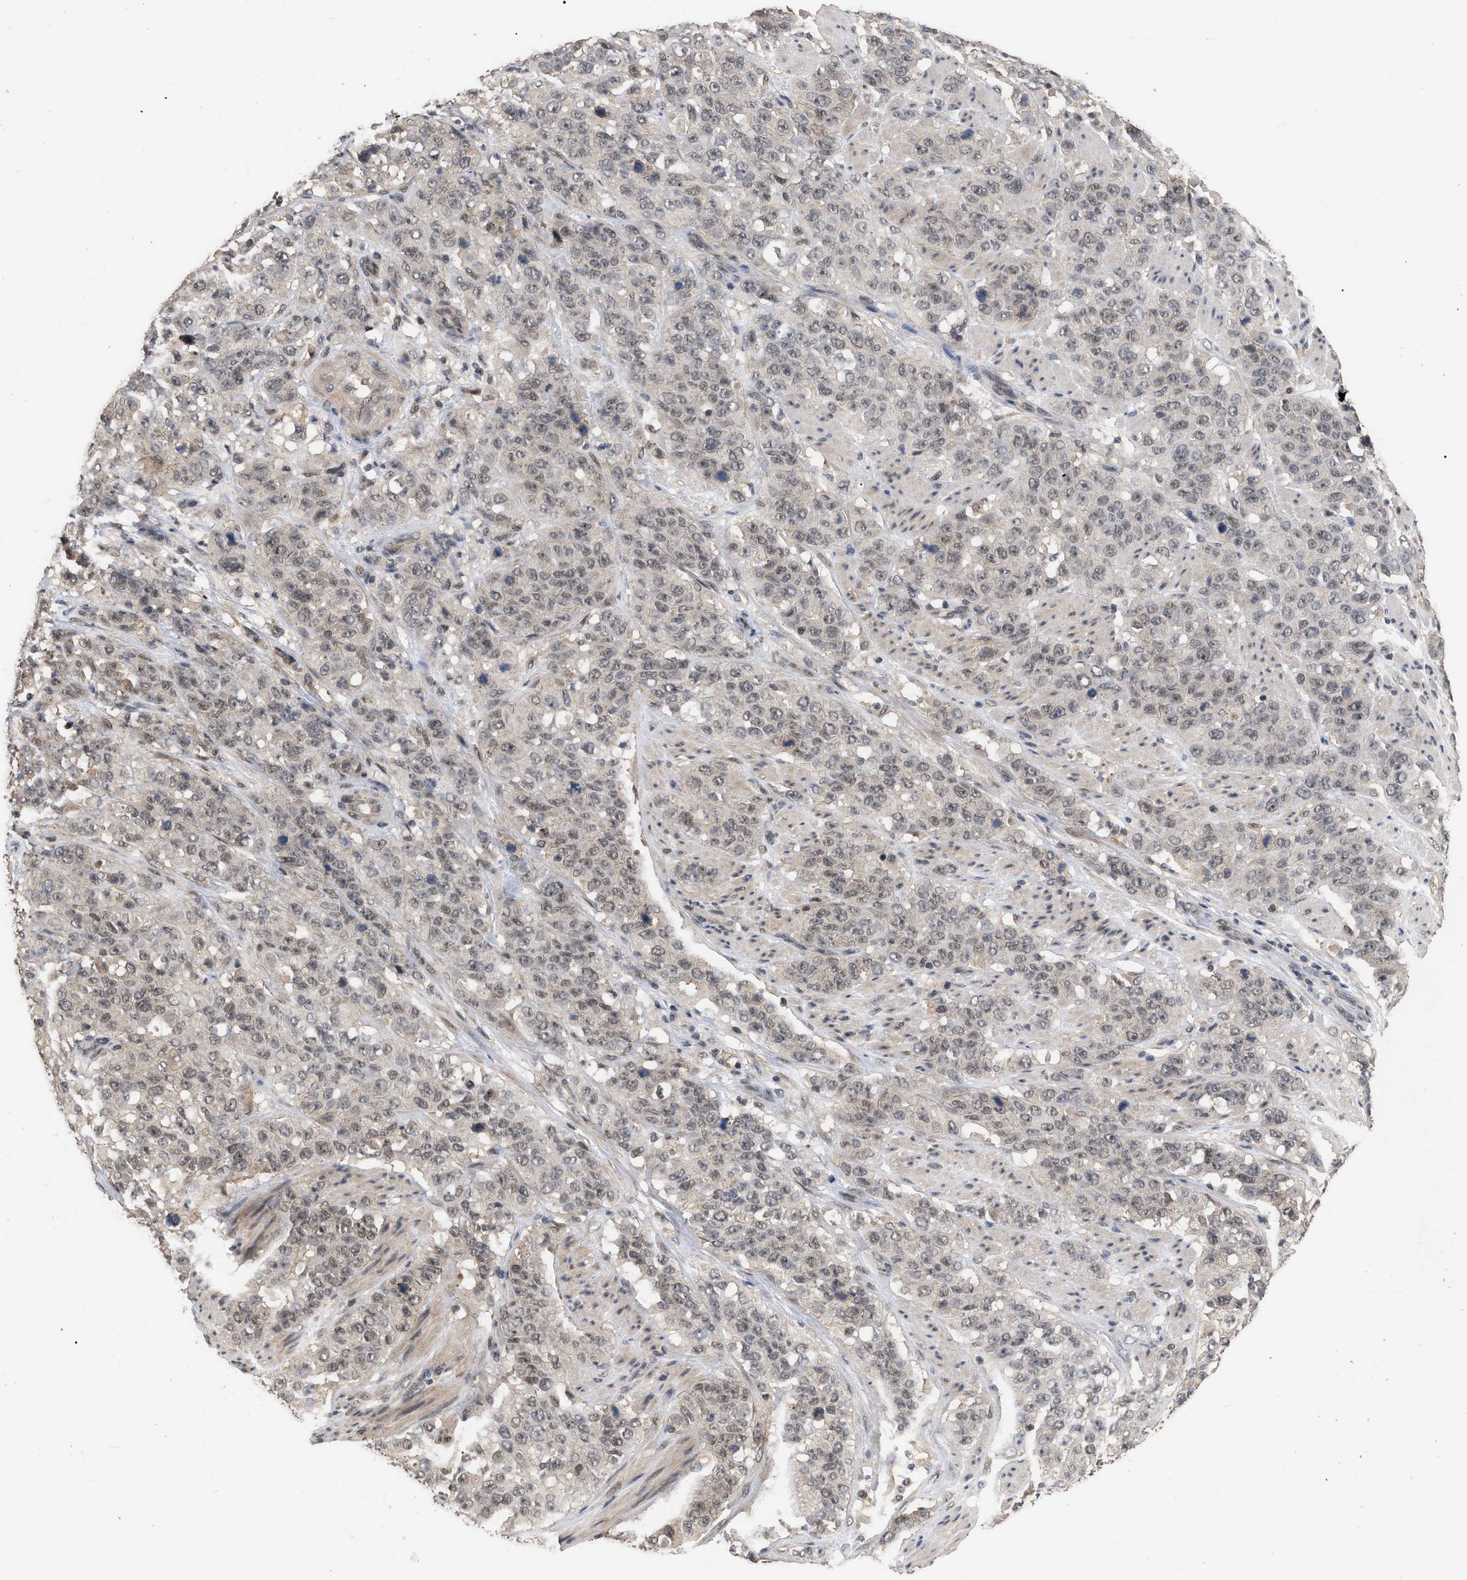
{"staining": {"intensity": "weak", "quantity": ">75%", "location": "nuclear"}, "tissue": "stomach cancer", "cell_type": "Tumor cells", "image_type": "cancer", "snomed": [{"axis": "morphology", "description": "Adenocarcinoma, NOS"}, {"axis": "topography", "description": "Stomach"}], "caption": "Immunohistochemistry (IHC) histopathology image of neoplastic tissue: stomach adenocarcinoma stained using immunohistochemistry (IHC) shows low levels of weak protein expression localized specifically in the nuclear of tumor cells, appearing as a nuclear brown color.", "gene": "JAZF1", "patient": {"sex": "male", "age": 48}}